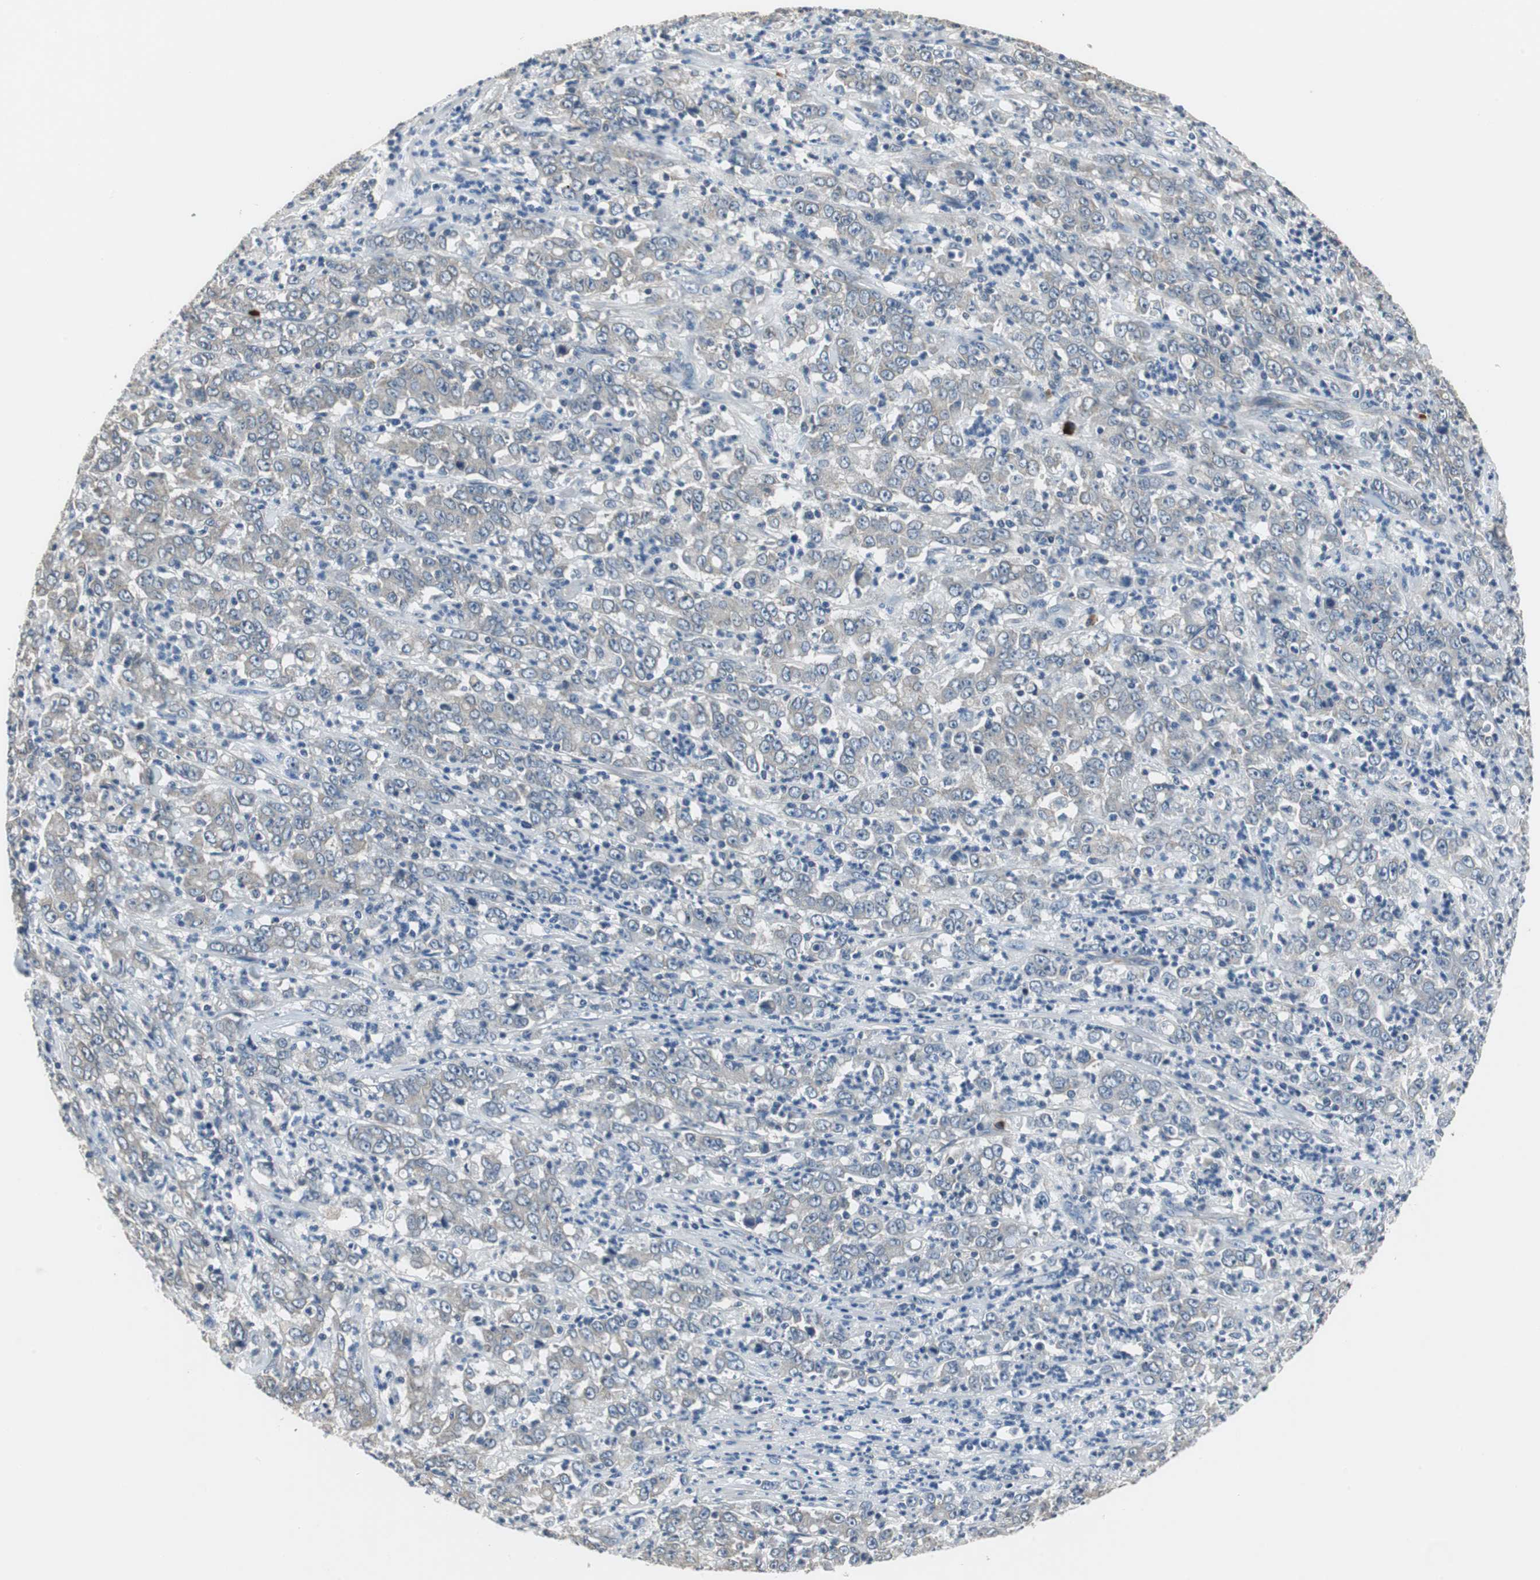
{"staining": {"intensity": "negative", "quantity": "none", "location": "none"}, "tissue": "stomach cancer", "cell_type": "Tumor cells", "image_type": "cancer", "snomed": [{"axis": "morphology", "description": "Adenocarcinoma, NOS"}, {"axis": "topography", "description": "Stomach, lower"}], "caption": "This histopathology image is of stomach cancer stained with immunohistochemistry to label a protein in brown with the nuclei are counter-stained blue. There is no staining in tumor cells. (DAB immunohistochemistry (IHC), high magnification).", "gene": "MTIF2", "patient": {"sex": "female", "age": 71}}